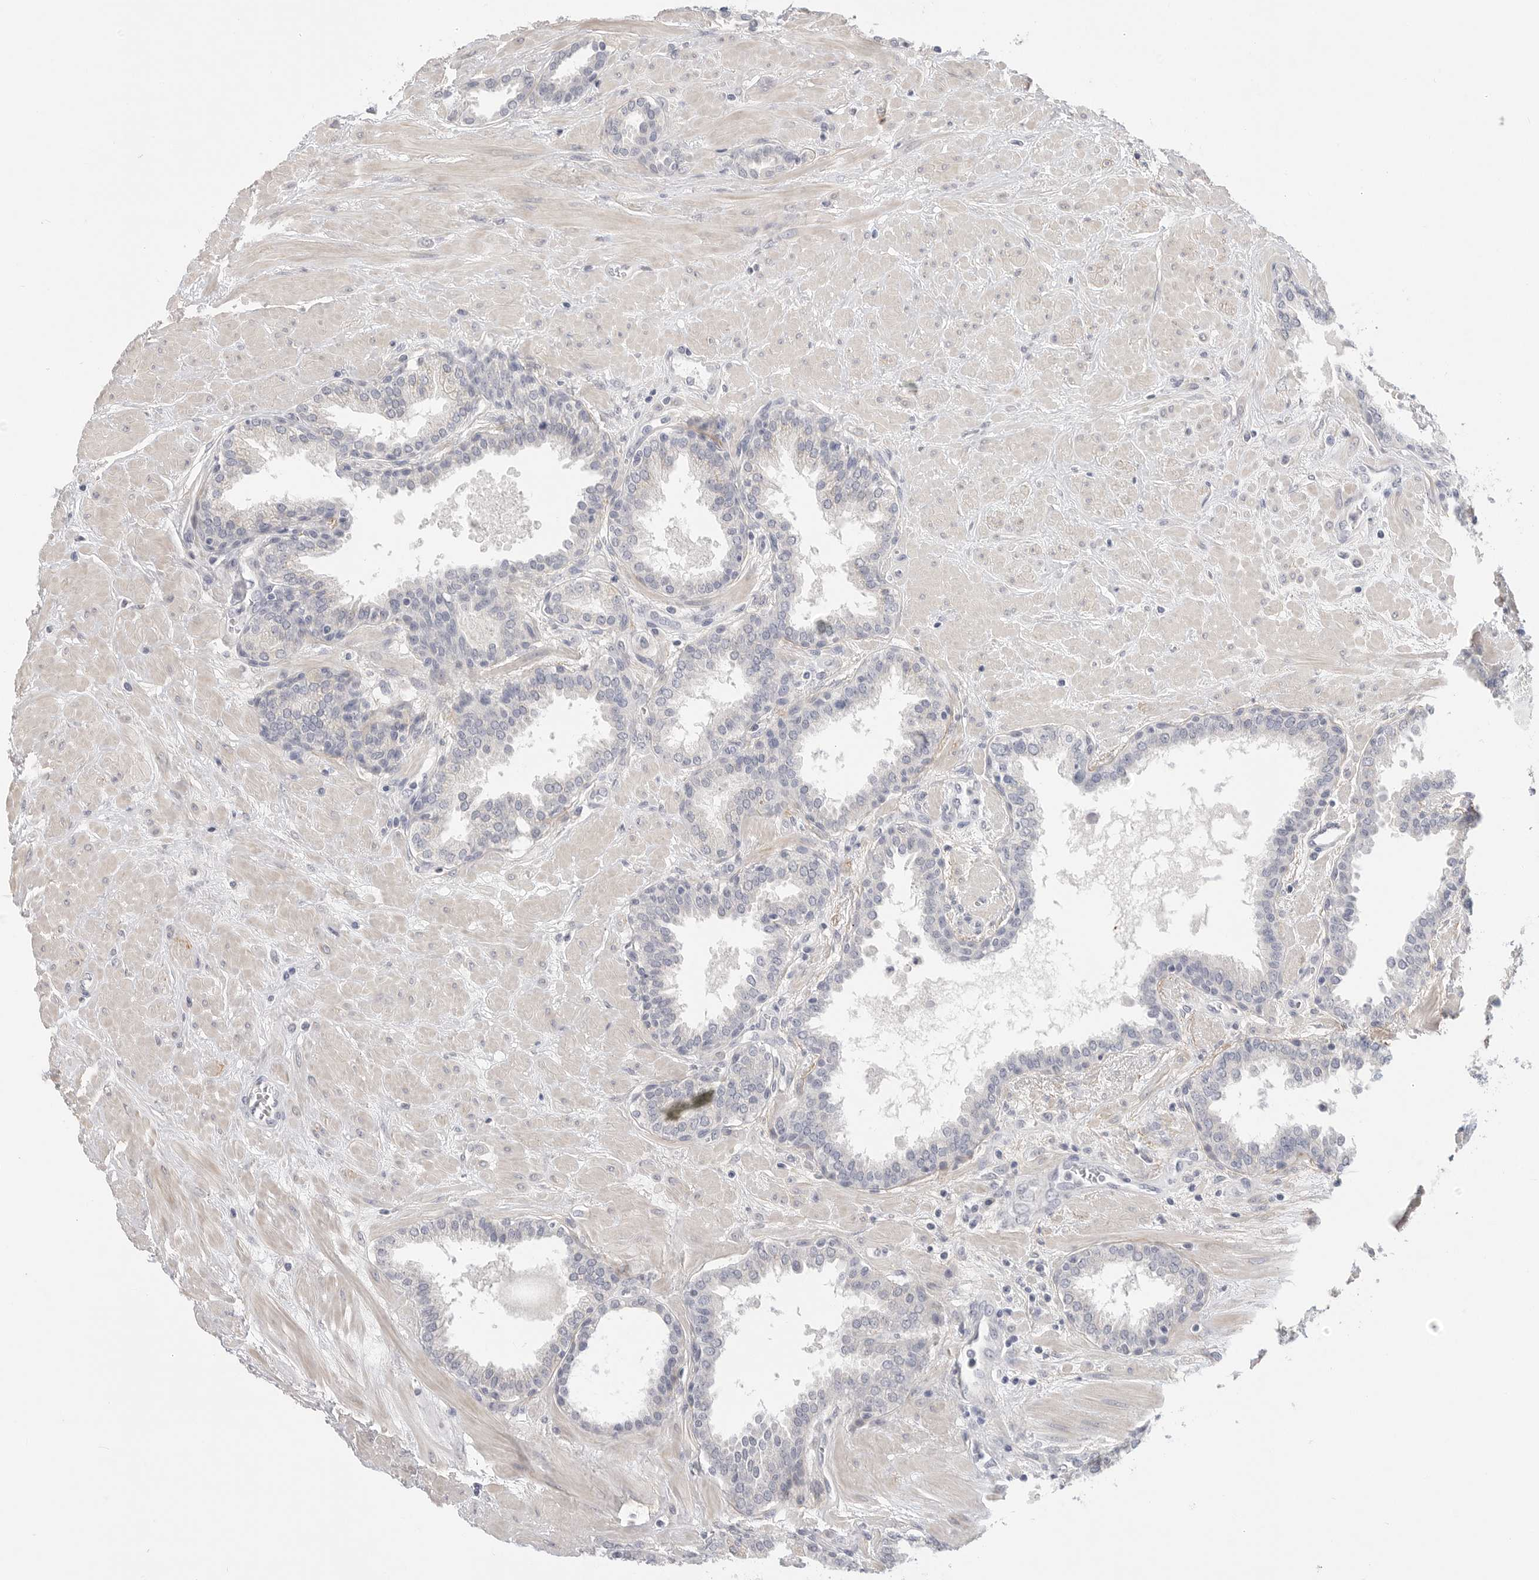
{"staining": {"intensity": "negative", "quantity": "none", "location": "none"}, "tissue": "prostate", "cell_type": "Glandular cells", "image_type": "normal", "snomed": [{"axis": "morphology", "description": "Normal tissue, NOS"}, {"axis": "topography", "description": "Prostate"}], "caption": "This photomicrograph is of unremarkable prostate stained with IHC to label a protein in brown with the nuclei are counter-stained blue. There is no staining in glandular cells.", "gene": "FBN2", "patient": {"sex": "male", "age": 51}}